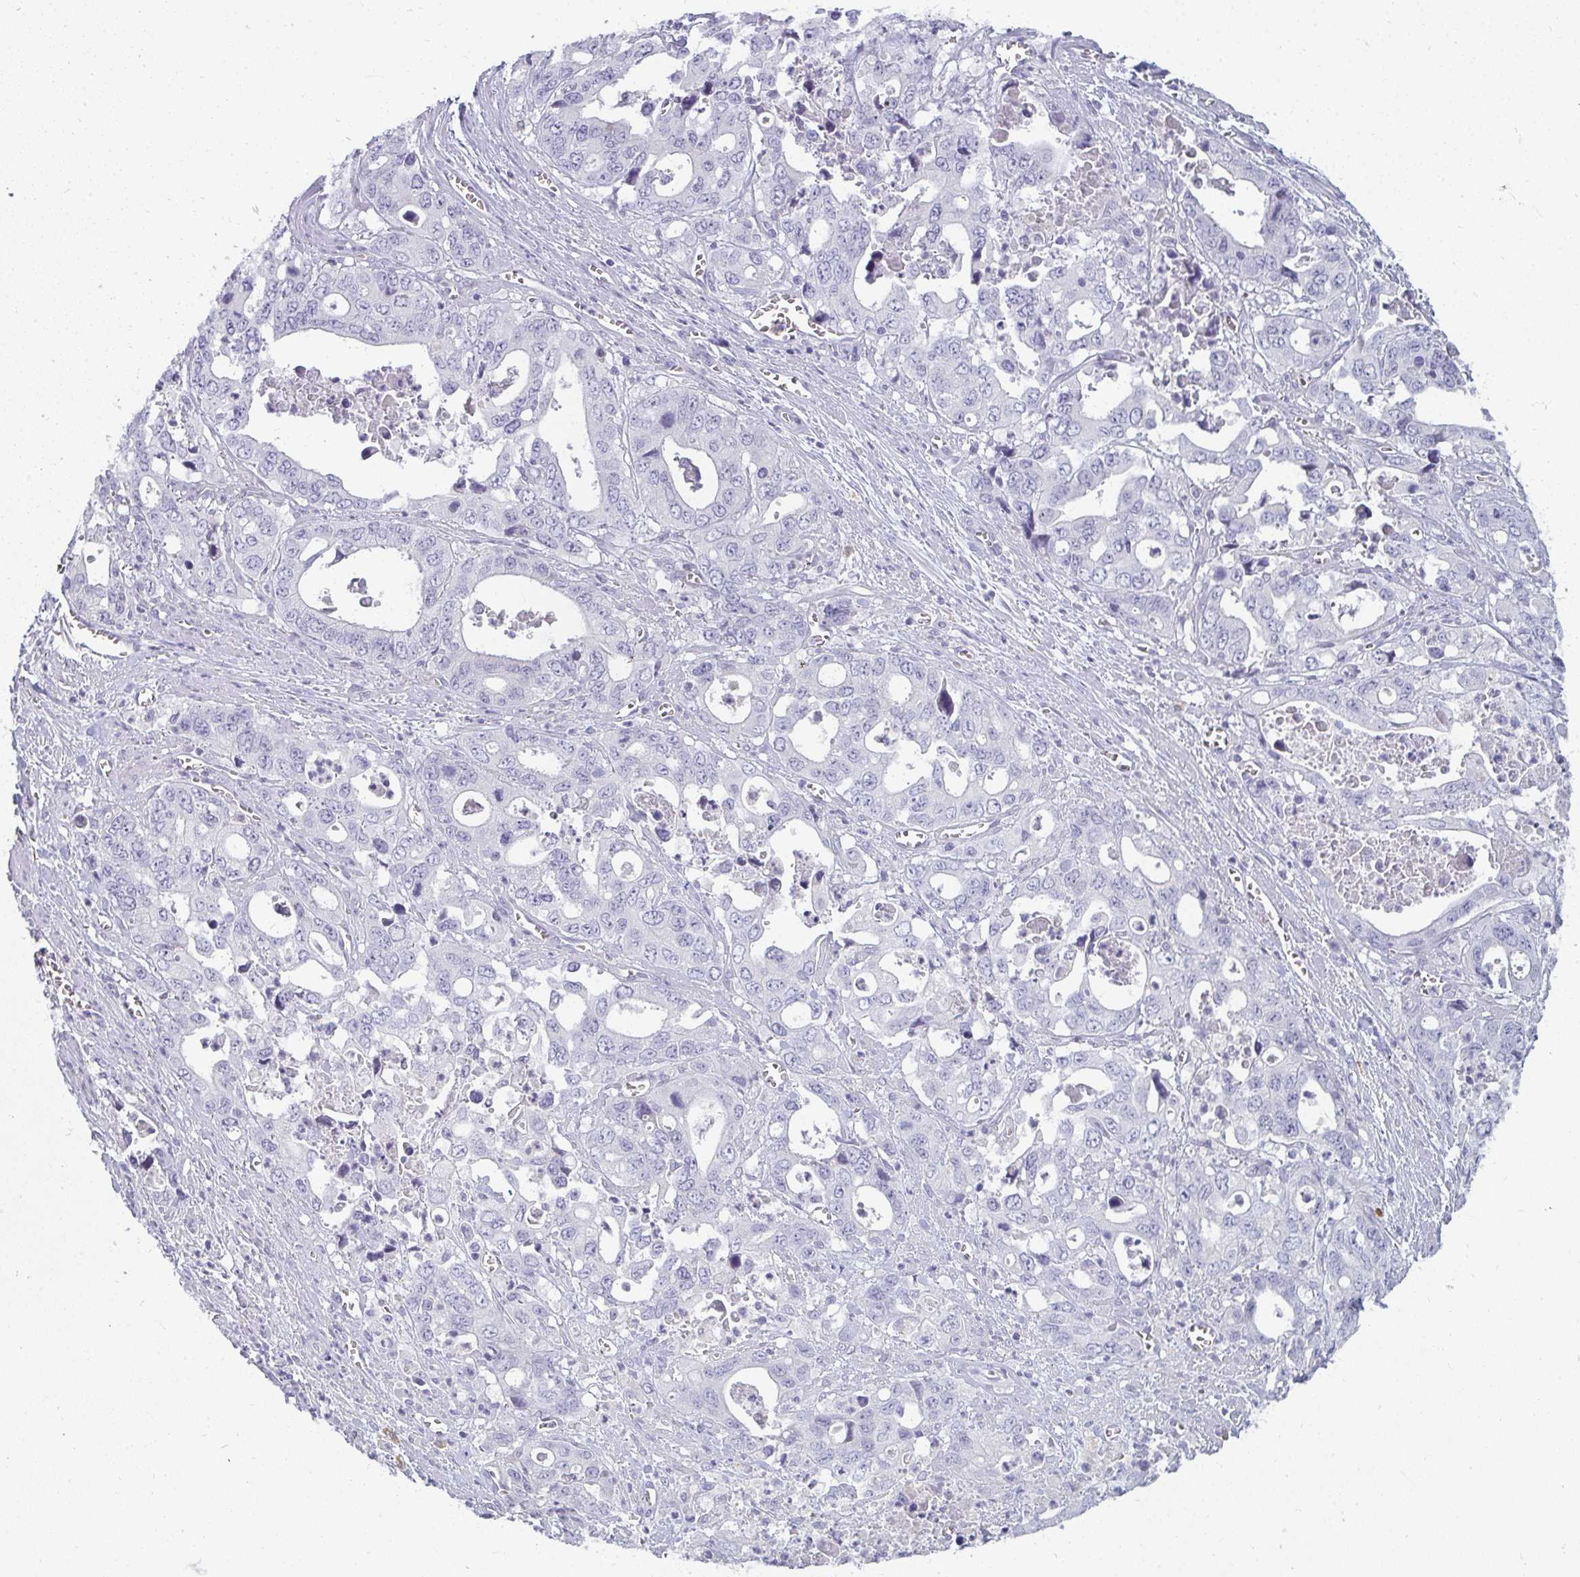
{"staining": {"intensity": "negative", "quantity": "none", "location": "none"}, "tissue": "stomach cancer", "cell_type": "Tumor cells", "image_type": "cancer", "snomed": [{"axis": "morphology", "description": "Adenocarcinoma, NOS"}, {"axis": "topography", "description": "Stomach, upper"}], "caption": "Protein analysis of stomach cancer exhibits no significant expression in tumor cells. Nuclei are stained in blue.", "gene": "SHB", "patient": {"sex": "male", "age": 74}}